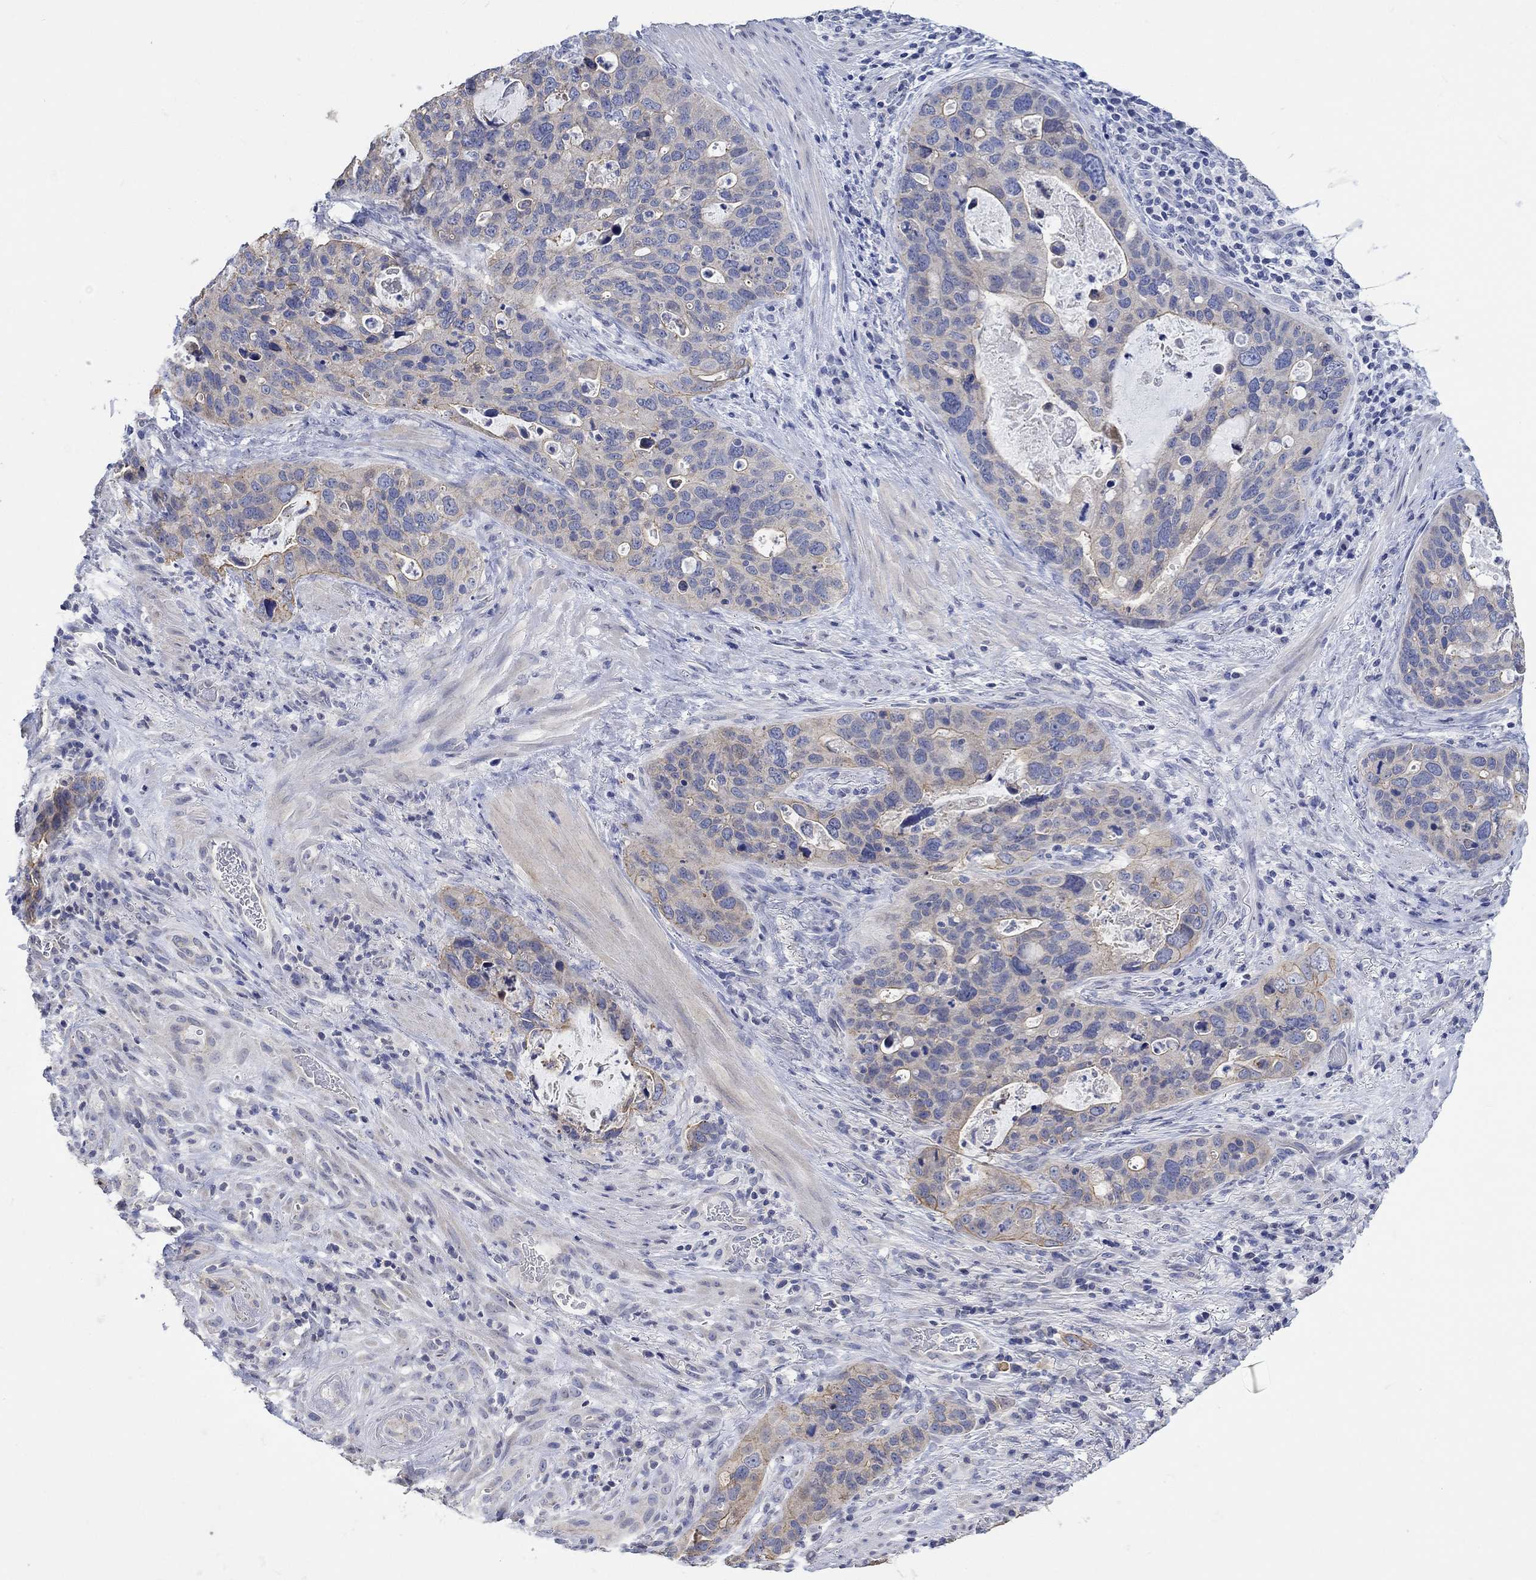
{"staining": {"intensity": "moderate", "quantity": "<25%", "location": "cytoplasmic/membranous"}, "tissue": "stomach cancer", "cell_type": "Tumor cells", "image_type": "cancer", "snomed": [{"axis": "morphology", "description": "Adenocarcinoma, NOS"}, {"axis": "topography", "description": "Stomach"}], "caption": "IHC of adenocarcinoma (stomach) demonstrates low levels of moderate cytoplasmic/membranous staining in about <25% of tumor cells.", "gene": "AGRP", "patient": {"sex": "male", "age": 54}}